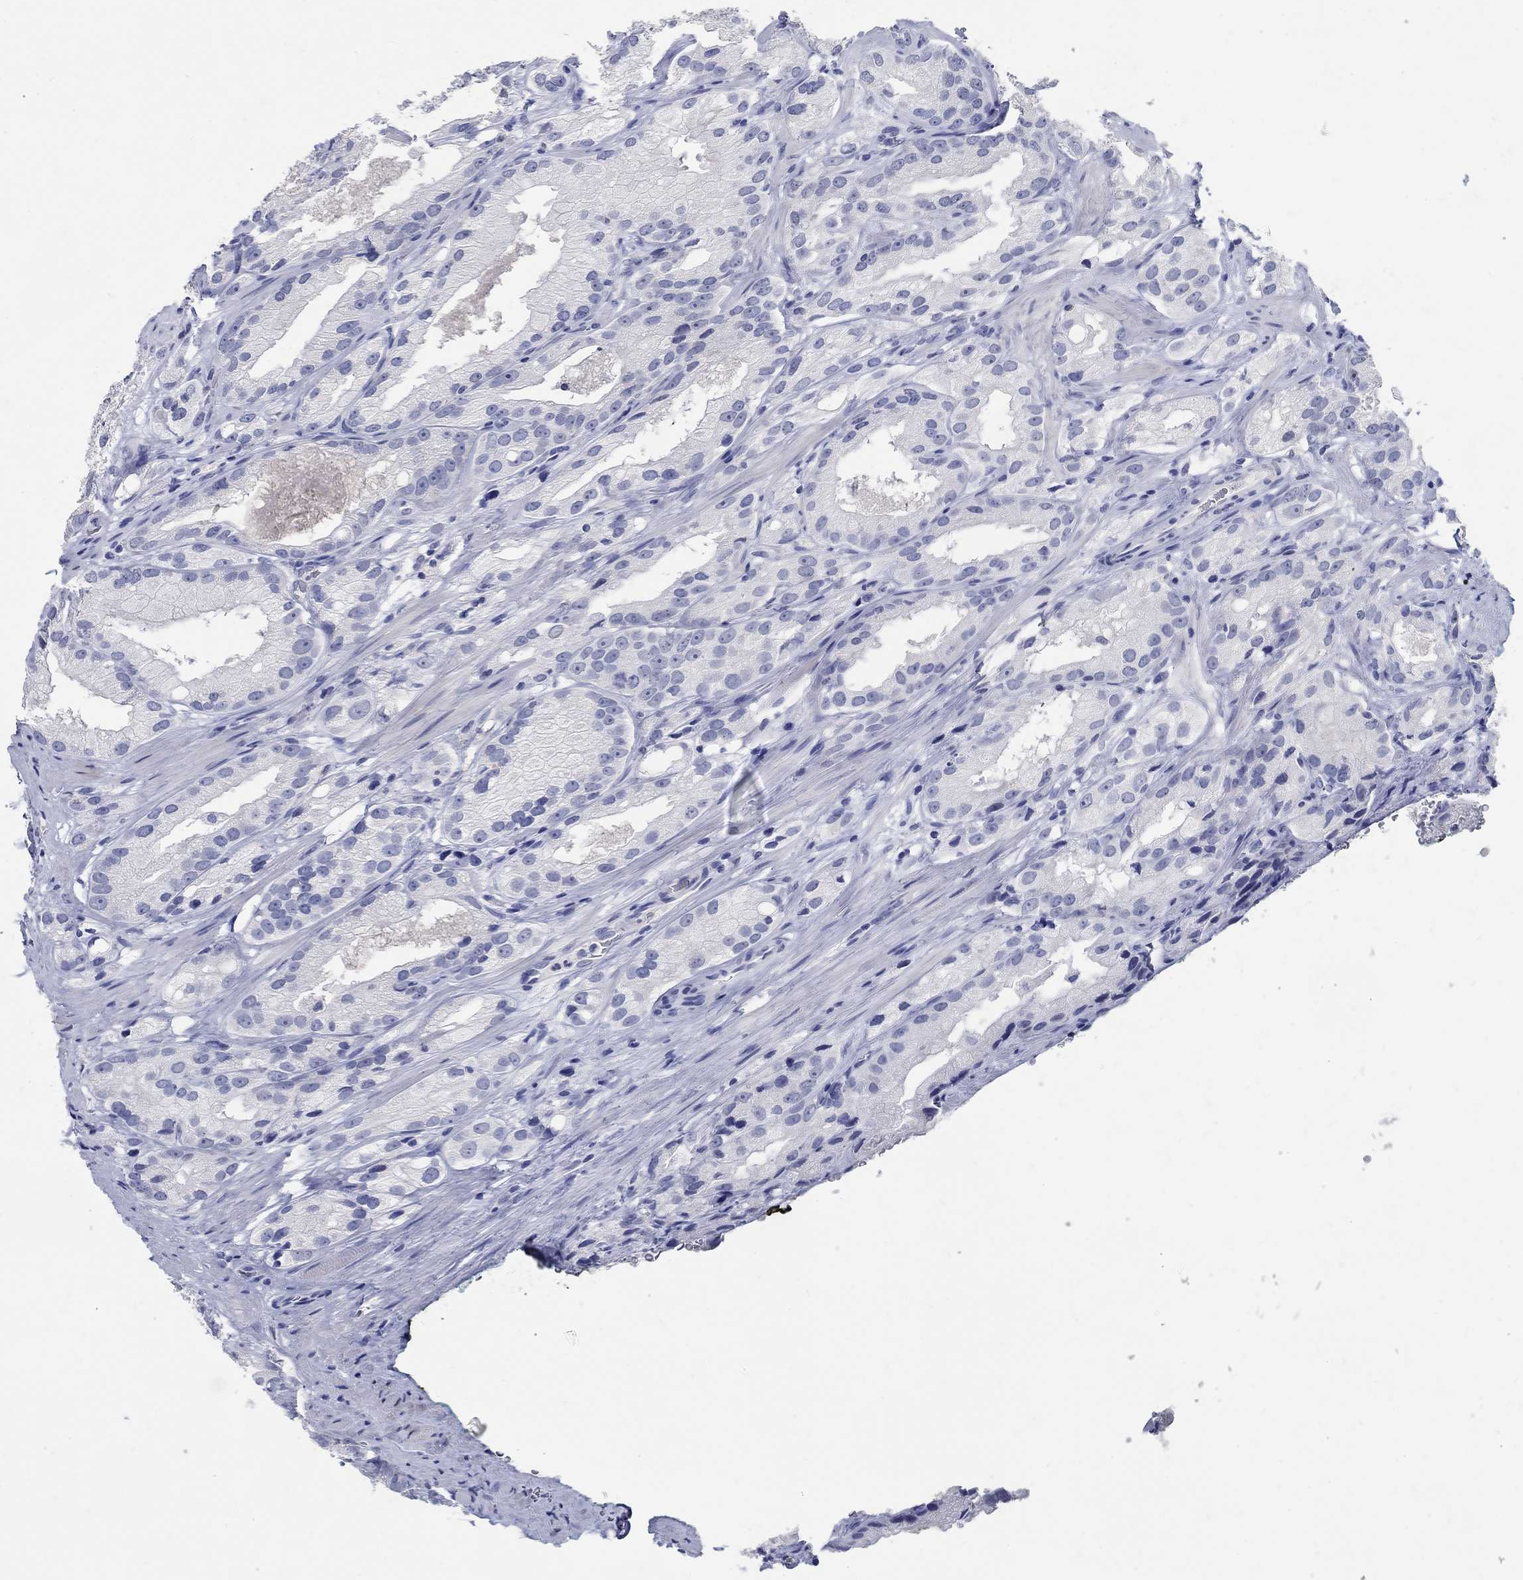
{"staining": {"intensity": "negative", "quantity": "none", "location": "none"}, "tissue": "prostate cancer", "cell_type": "Tumor cells", "image_type": "cancer", "snomed": [{"axis": "morphology", "description": "Adenocarcinoma, High grade"}, {"axis": "topography", "description": "Prostate and seminal vesicle, NOS"}], "caption": "This is an immunohistochemistry (IHC) micrograph of human adenocarcinoma (high-grade) (prostate). There is no expression in tumor cells.", "gene": "SOX2", "patient": {"sex": "male", "age": 62}}